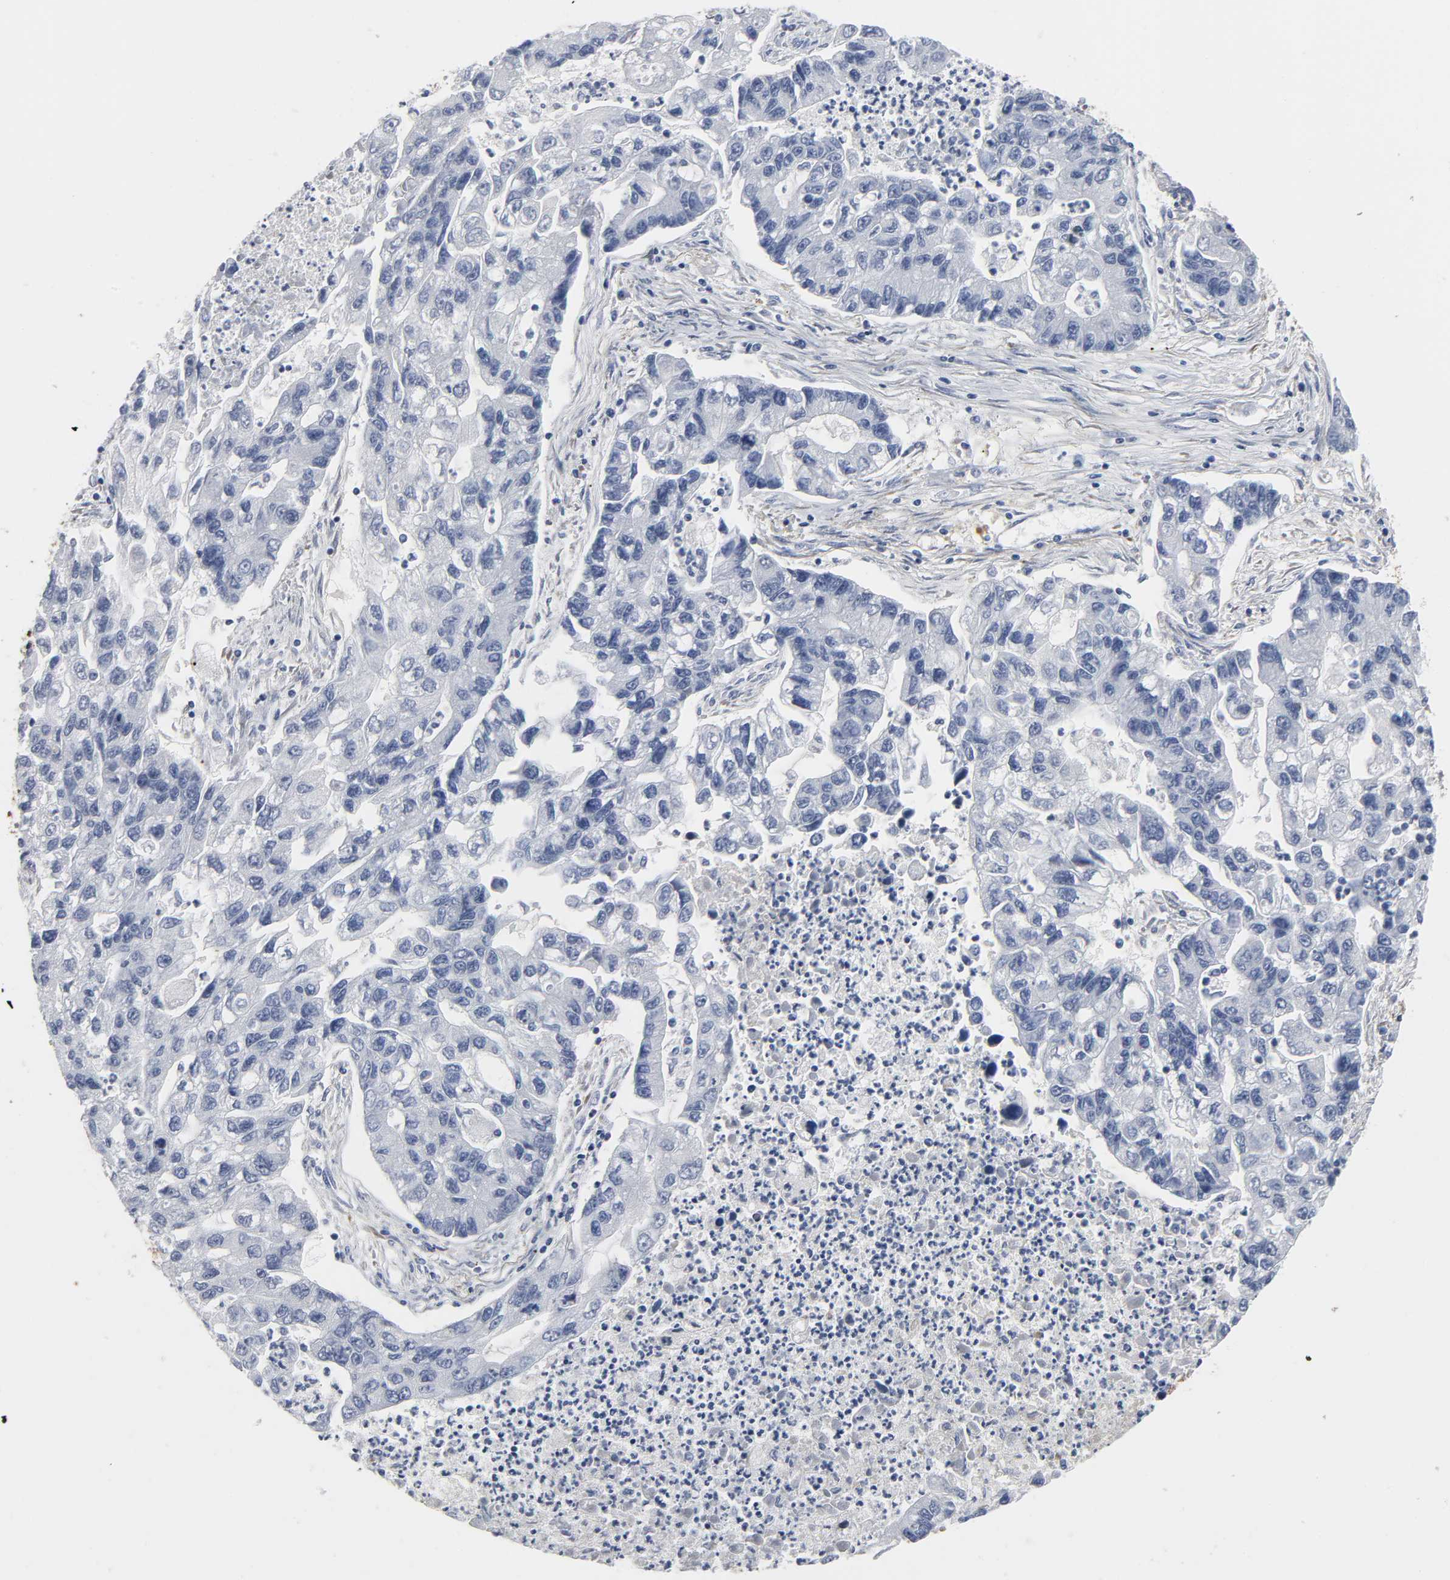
{"staining": {"intensity": "negative", "quantity": "none", "location": "none"}, "tissue": "lung cancer", "cell_type": "Tumor cells", "image_type": "cancer", "snomed": [{"axis": "morphology", "description": "Adenocarcinoma, NOS"}, {"axis": "topography", "description": "Lung"}], "caption": "Immunohistochemical staining of lung adenocarcinoma exhibits no significant staining in tumor cells. (Brightfield microscopy of DAB IHC at high magnification).", "gene": "FBLN1", "patient": {"sex": "female", "age": 51}}